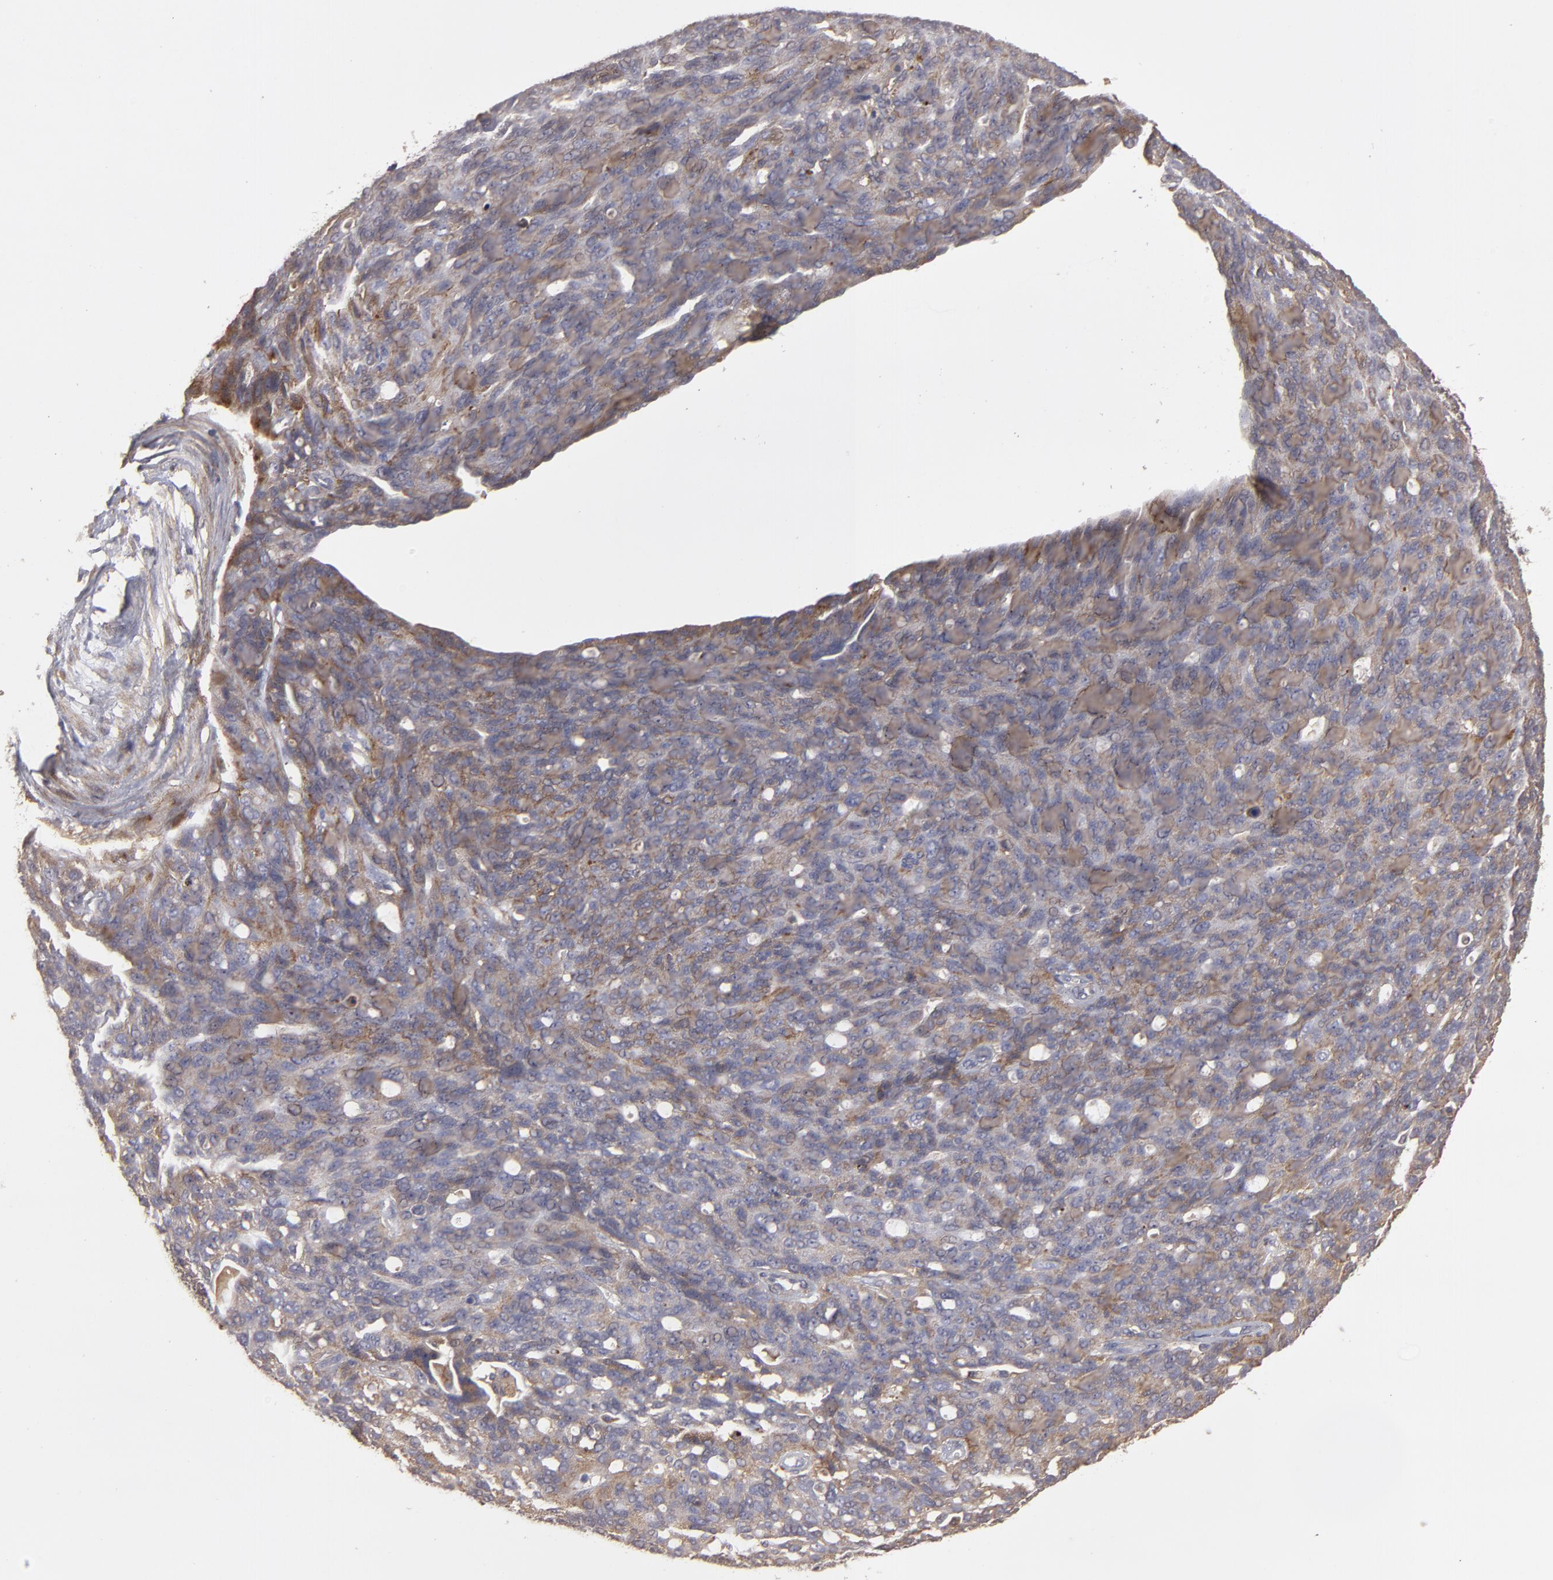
{"staining": {"intensity": "moderate", "quantity": "25%-75%", "location": "cytoplasmic/membranous"}, "tissue": "ovarian cancer", "cell_type": "Tumor cells", "image_type": "cancer", "snomed": [{"axis": "morphology", "description": "Carcinoma, endometroid"}, {"axis": "topography", "description": "Ovary"}], "caption": "Endometroid carcinoma (ovarian) was stained to show a protein in brown. There is medium levels of moderate cytoplasmic/membranous expression in about 25%-75% of tumor cells. (DAB (3,3'-diaminobenzidine) IHC with brightfield microscopy, high magnification).", "gene": "ITGB5", "patient": {"sex": "female", "age": 60}}